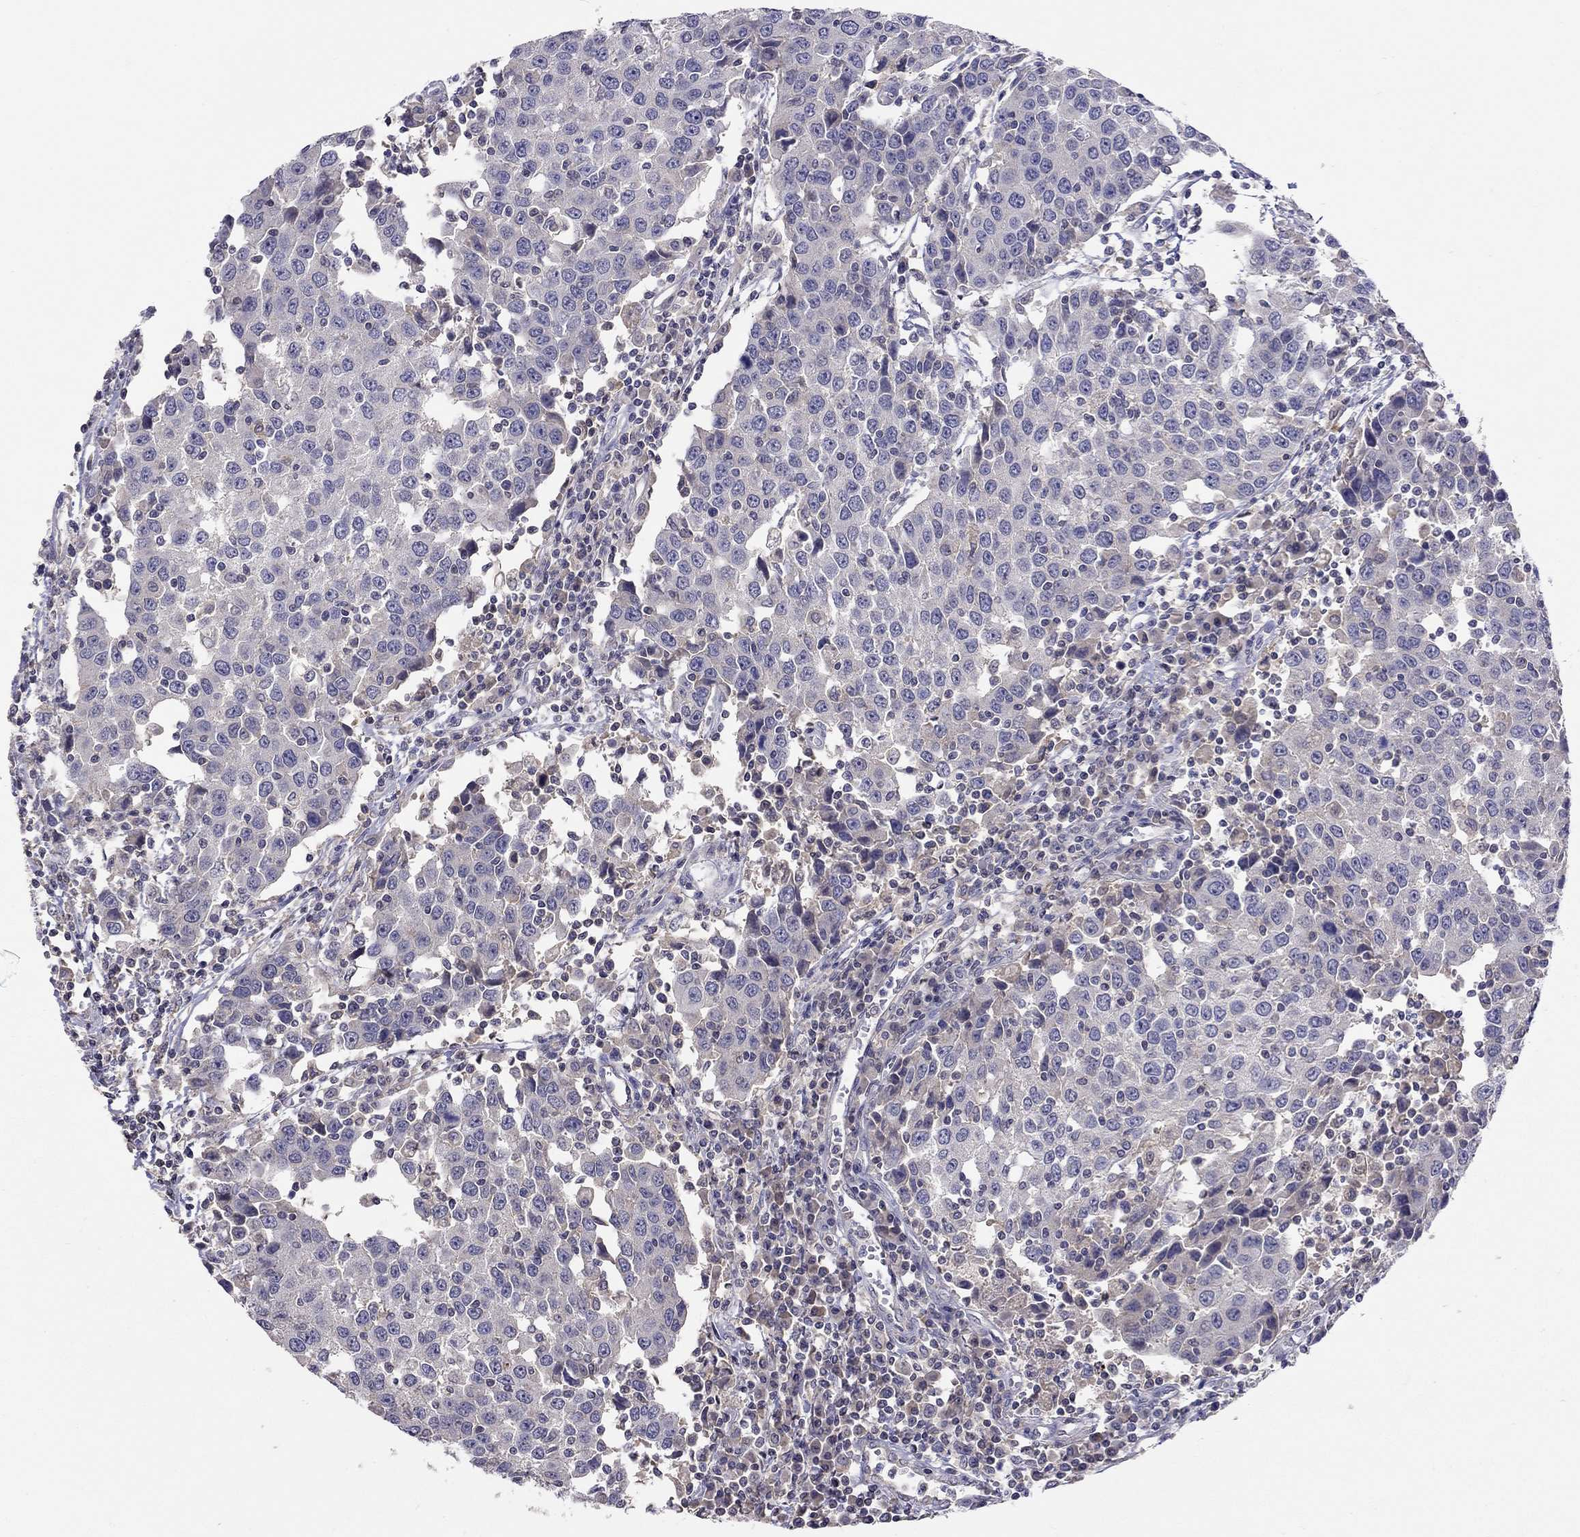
{"staining": {"intensity": "negative", "quantity": "none", "location": "none"}, "tissue": "urothelial cancer", "cell_type": "Tumor cells", "image_type": "cancer", "snomed": [{"axis": "morphology", "description": "Urothelial carcinoma, High grade"}, {"axis": "topography", "description": "Urinary bladder"}], "caption": "A photomicrograph of human high-grade urothelial carcinoma is negative for staining in tumor cells. (DAB immunohistochemistry (IHC) visualized using brightfield microscopy, high magnification).", "gene": "RTP5", "patient": {"sex": "female", "age": 85}}